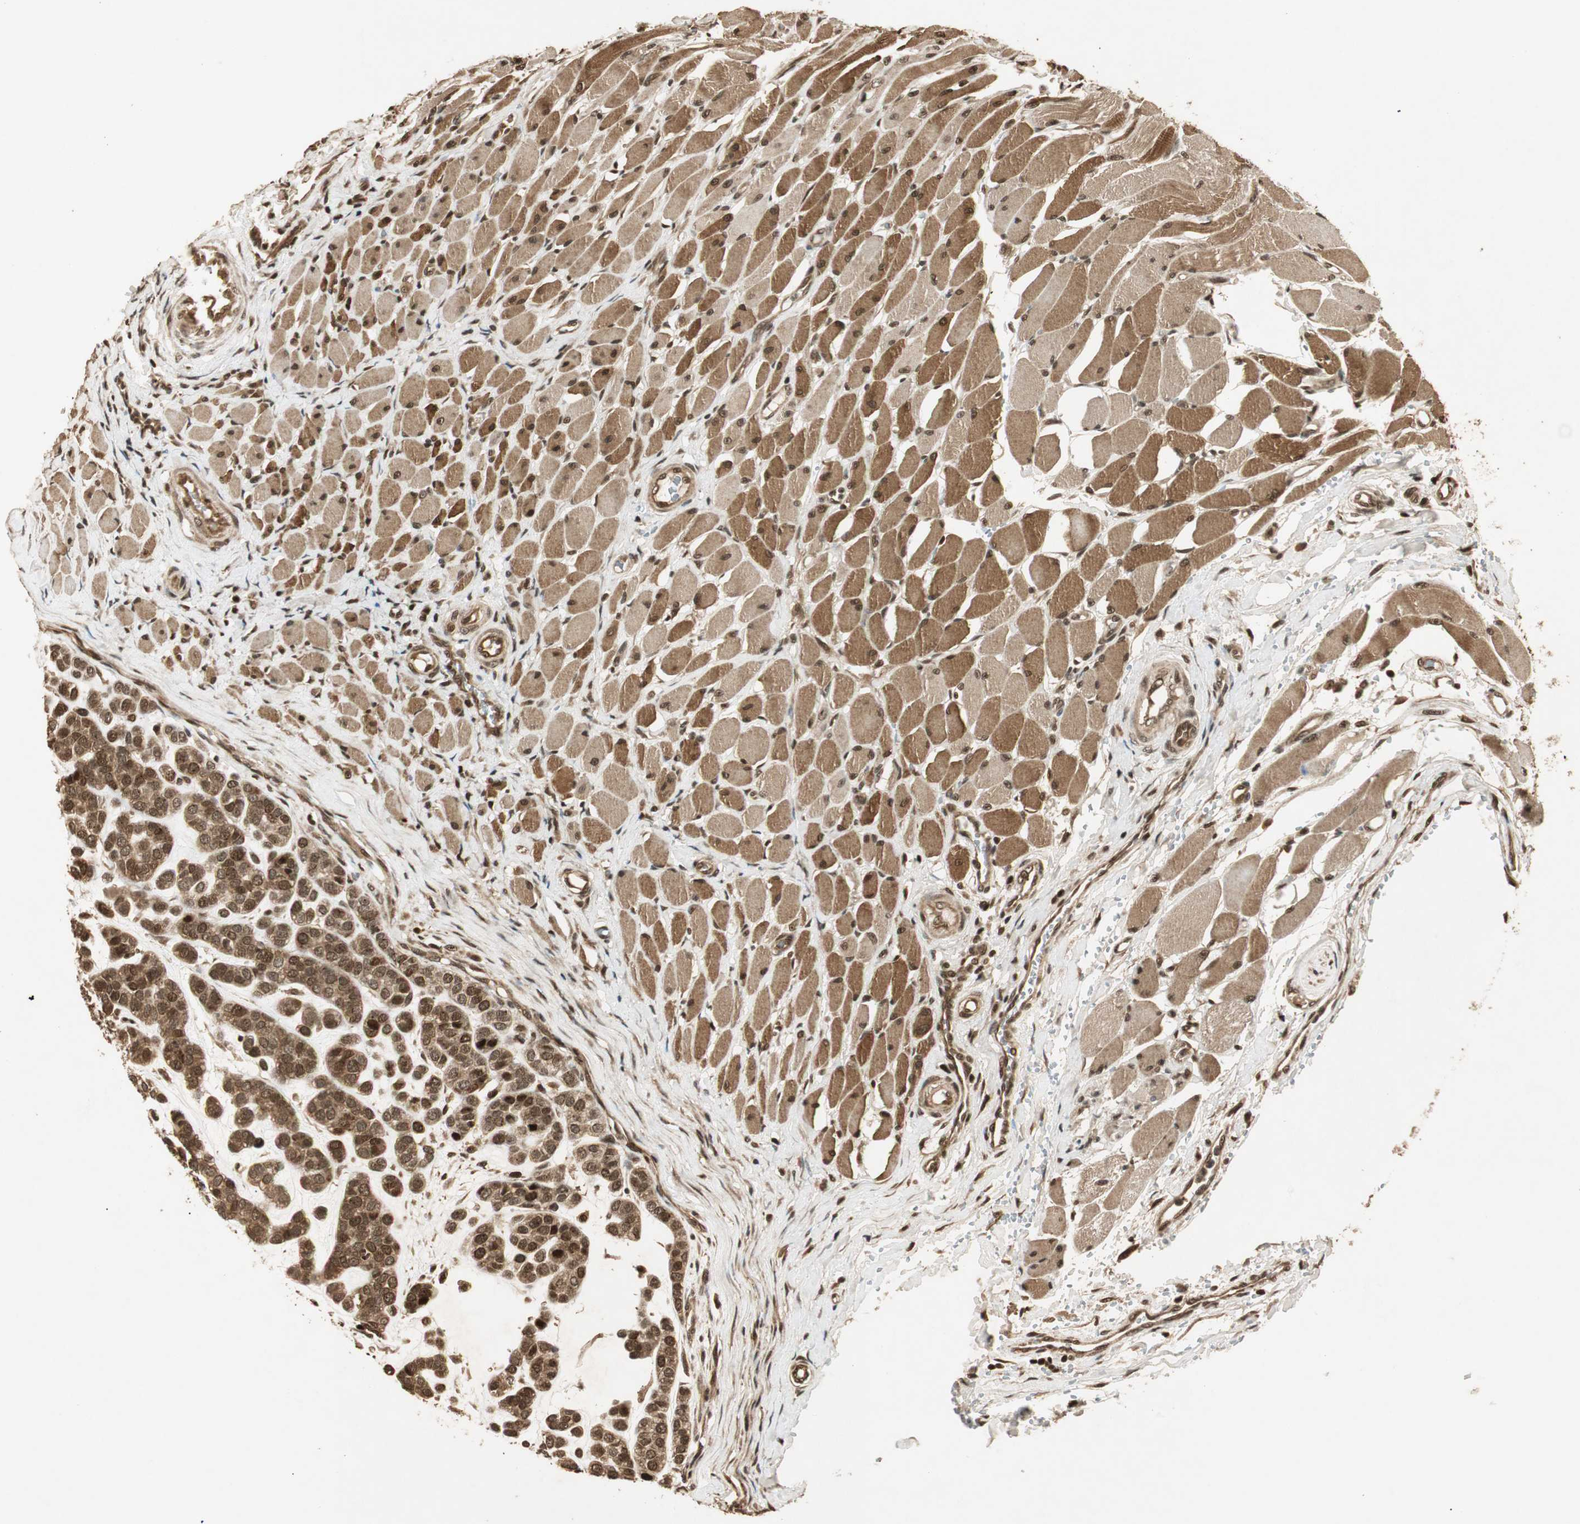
{"staining": {"intensity": "moderate", "quantity": ">75%", "location": "cytoplasmic/membranous"}, "tissue": "head and neck cancer", "cell_type": "Tumor cells", "image_type": "cancer", "snomed": [{"axis": "morphology", "description": "Adenocarcinoma, NOS"}, {"axis": "morphology", "description": "Adenoma, NOS"}, {"axis": "topography", "description": "Head-Neck"}], "caption": "High-magnification brightfield microscopy of head and neck cancer (adenocarcinoma) stained with DAB (3,3'-diaminobenzidine) (brown) and counterstained with hematoxylin (blue). tumor cells exhibit moderate cytoplasmic/membranous positivity is identified in approximately>75% of cells.", "gene": "RPA3", "patient": {"sex": "female", "age": 55}}